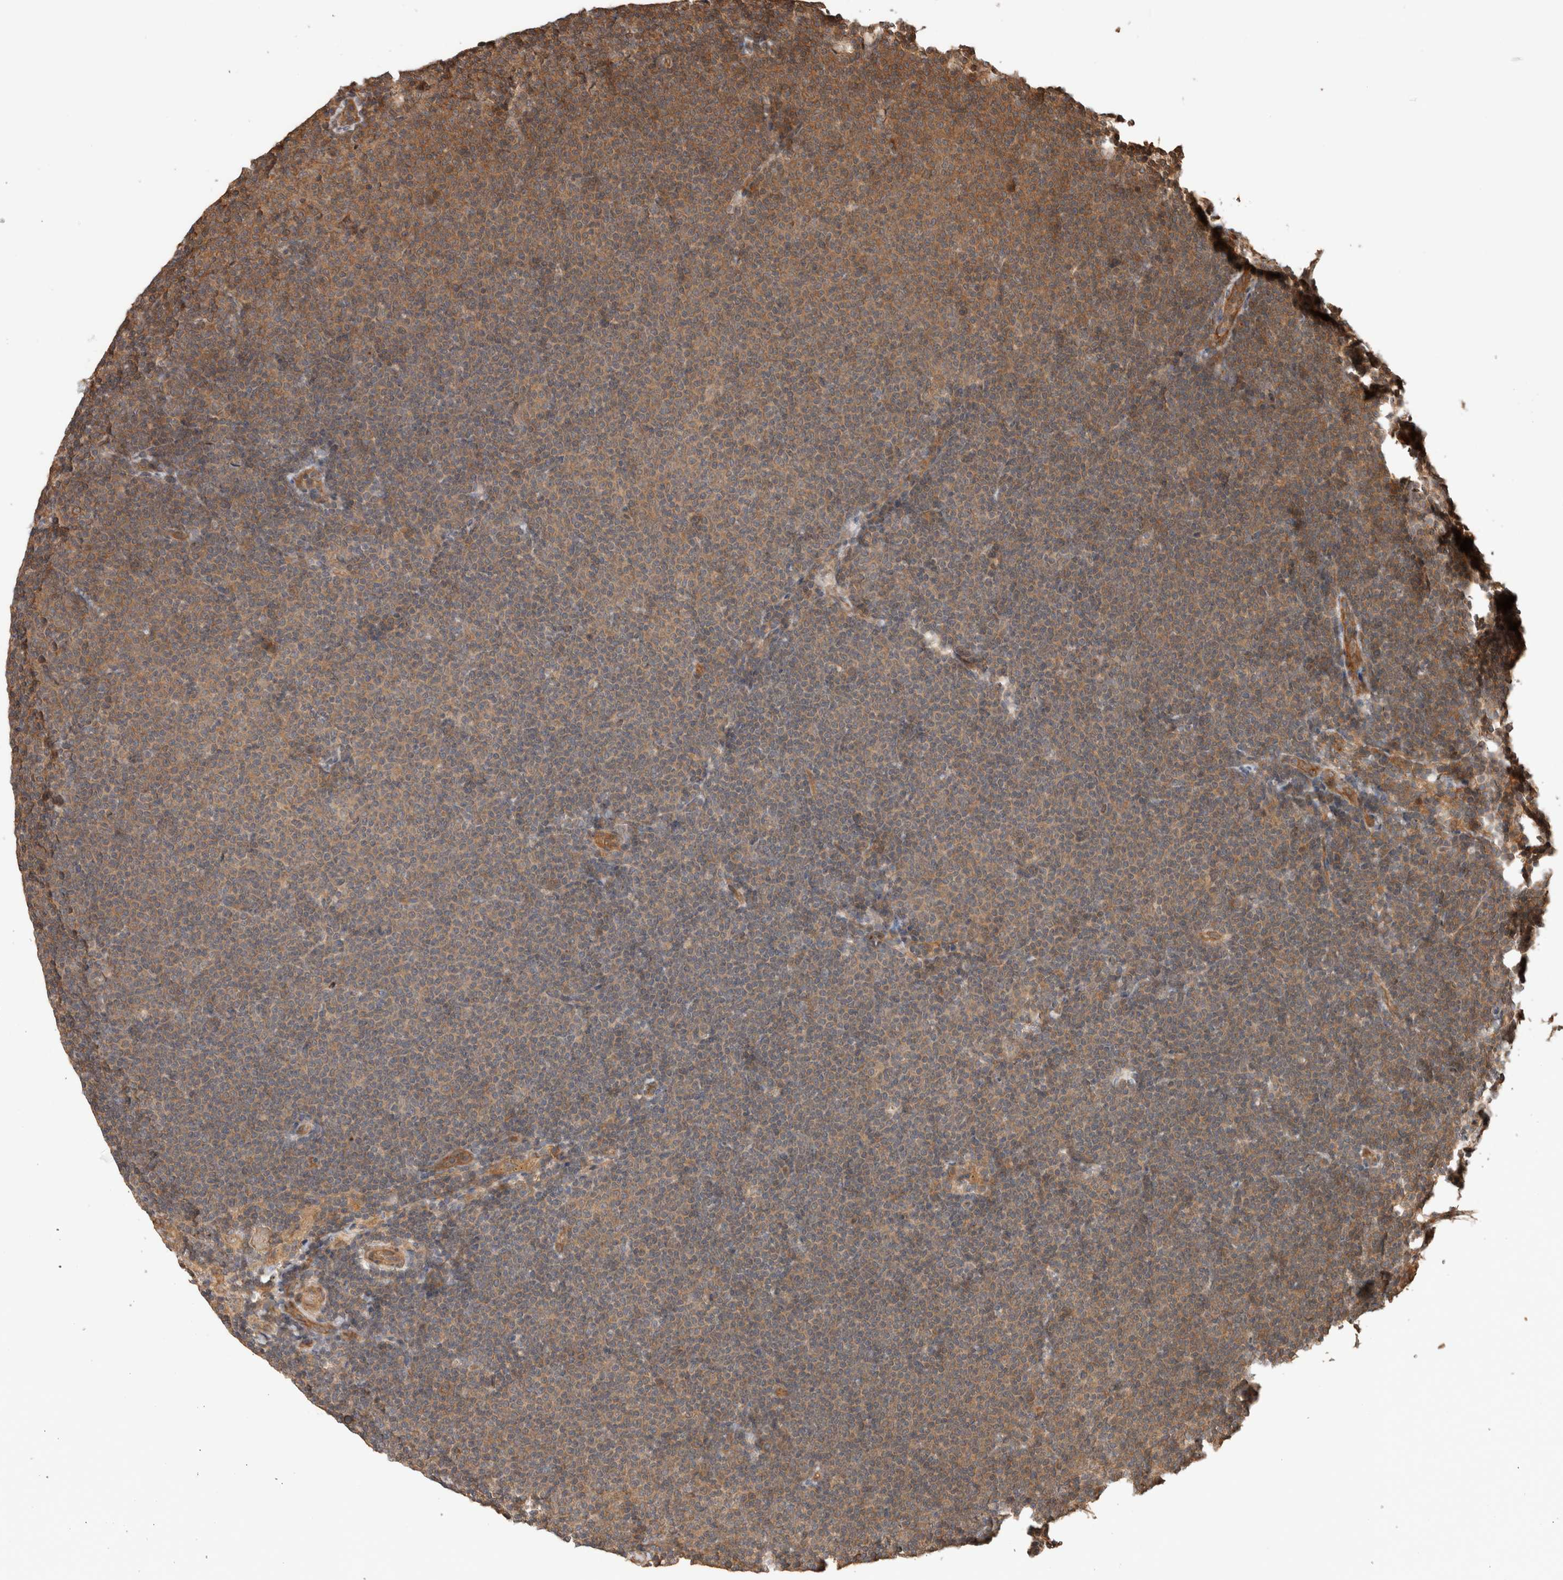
{"staining": {"intensity": "moderate", "quantity": ">75%", "location": "cytoplasmic/membranous"}, "tissue": "lymphoma", "cell_type": "Tumor cells", "image_type": "cancer", "snomed": [{"axis": "morphology", "description": "Malignant lymphoma, non-Hodgkin's type, Low grade"}, {"axis": "topography", "description": "Lymph node"}], "caption": "Human lymphoma stained with a brown dye reveals moderate cytoplasmic/membranous positive expression in about >75% of tumor cells.", "gene": "OTUD6B", "patient": {"sex": "female", "age": 53}}